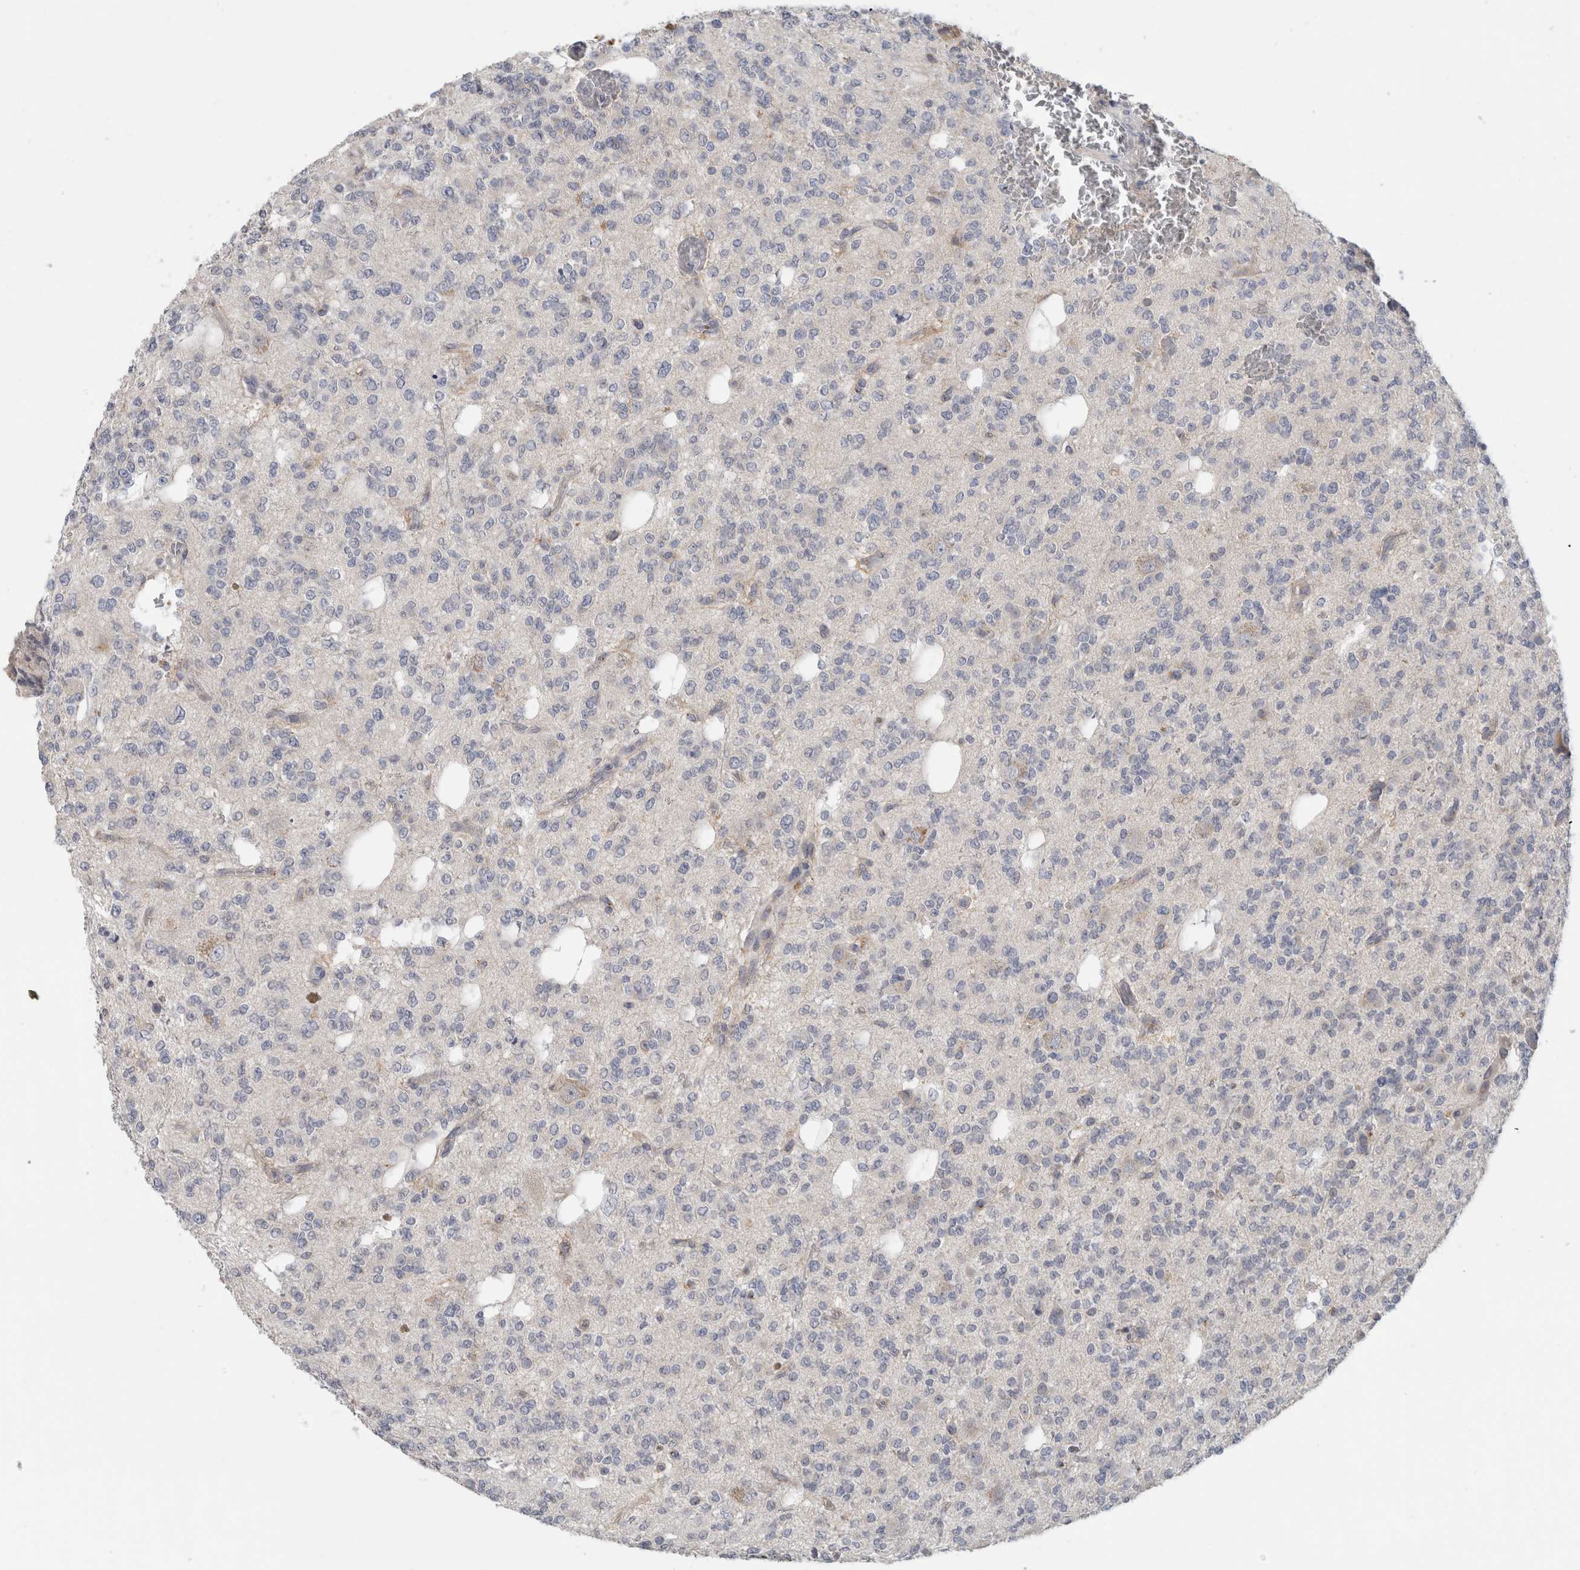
{"staining": {"intensity": "negative", "quantity": "none", "location": "none"}, "tissue": "glioma", "cell_type": "Tumor cells", "image_type": "cancer", "snomed": [{"axis": "morphology", "description": "Glioma, malignant, Low grade"}, {"axis": "topography", "description": "Brain"}], "caption": "Image shows no significant protein staining in tumor cells of malignant glioma (low-grade).", "gene": "MGAT1", "patient": {"sex": "male", "age": 38}}